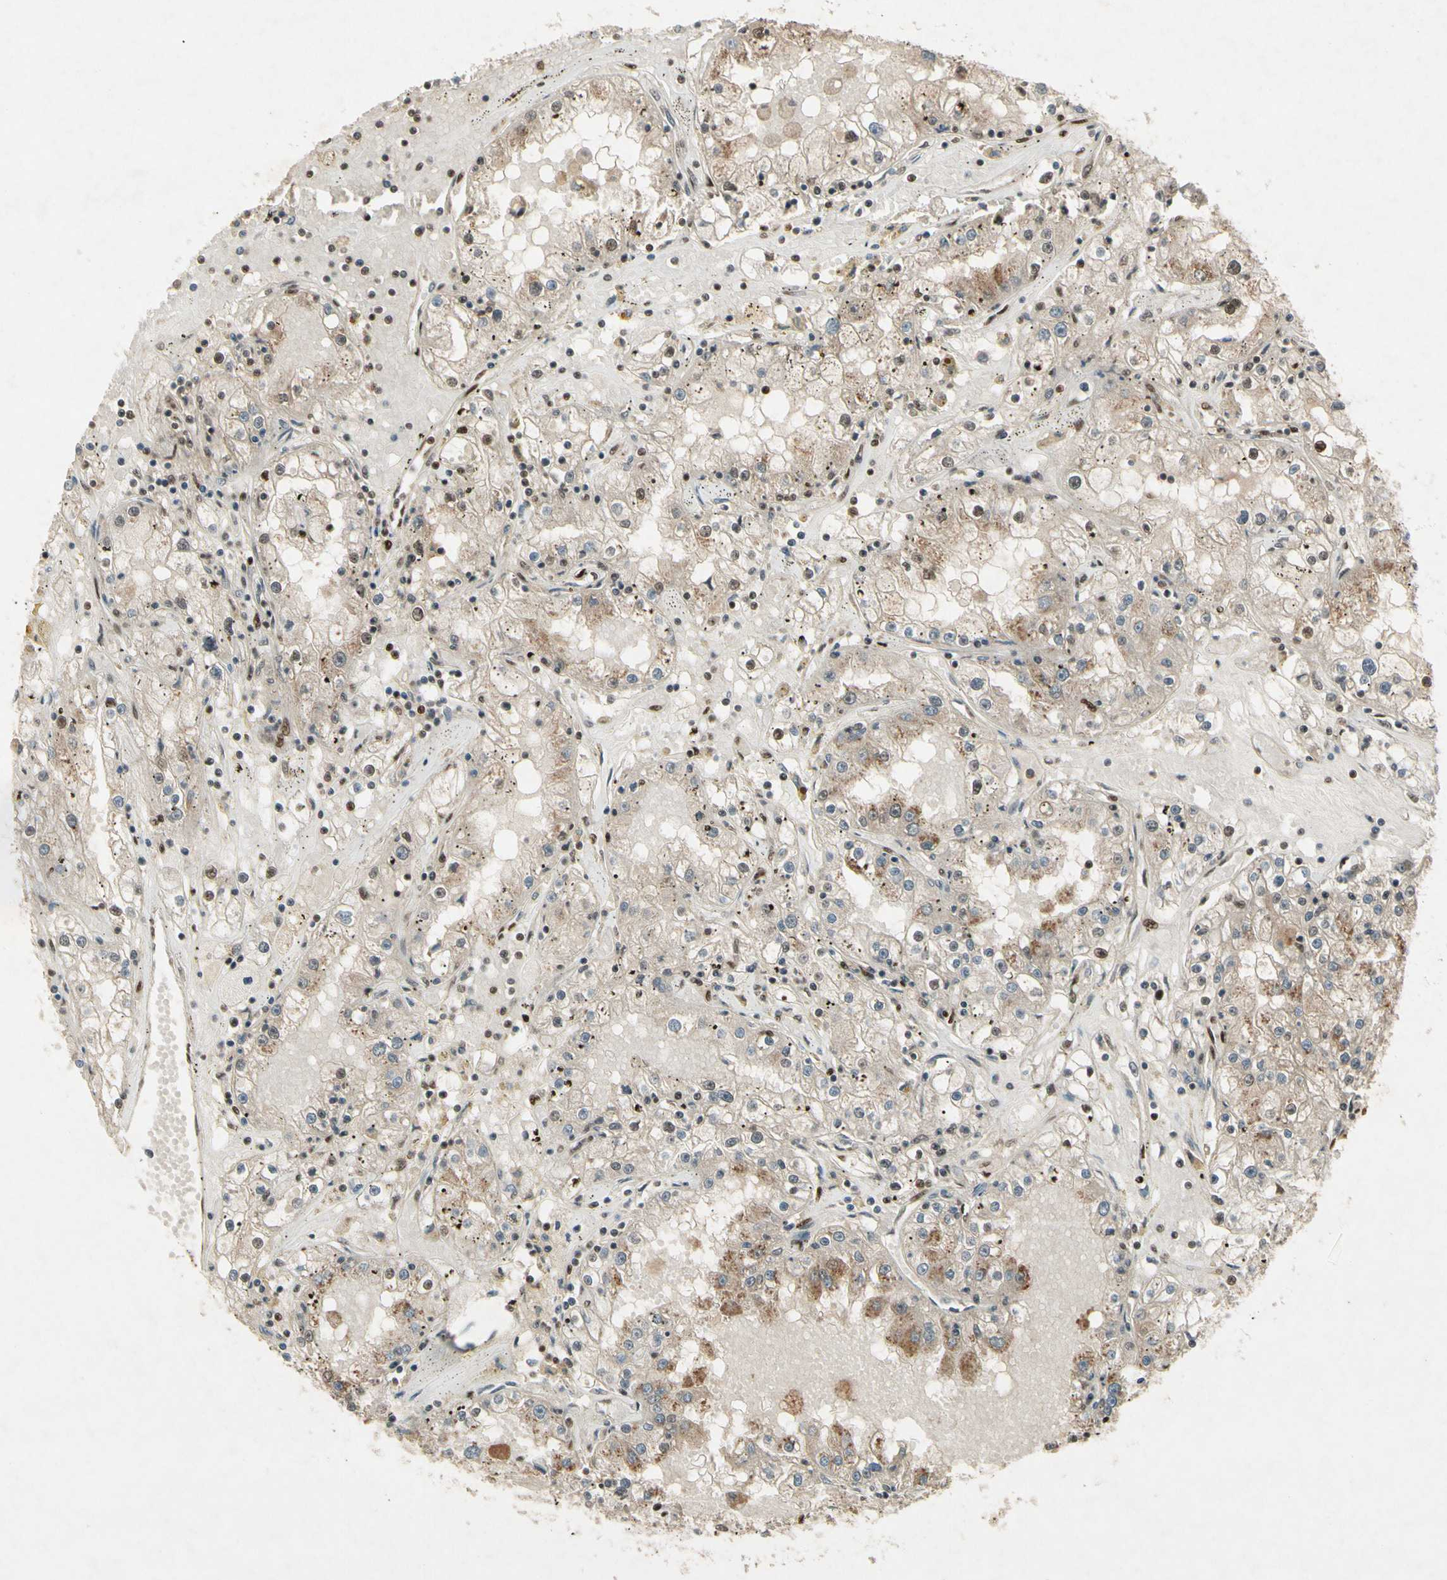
{"staining": {"intensity": "moderate", "quantity": "<25%", "location": "cytoplasmic/membranous,nuclear"}, "tissue": "renal cancer", "cell_type": "Tumor cells", "image_type": "cancer", "snomed": [{"axis": "morphology", "description": "Adenocarcinoma, NOS"}, {"axis": "topography", "description": "Kidney"}], "caption": "Approximately <25% of tumor cells in human adenocarcinoma (renal) display moderate cytoplasmic/membranous and nuclear protein positivity as visualized by brown immunohistochemical staining.", "gene": "CDK11A", "patient": {"sex": "male", "age": 56}}